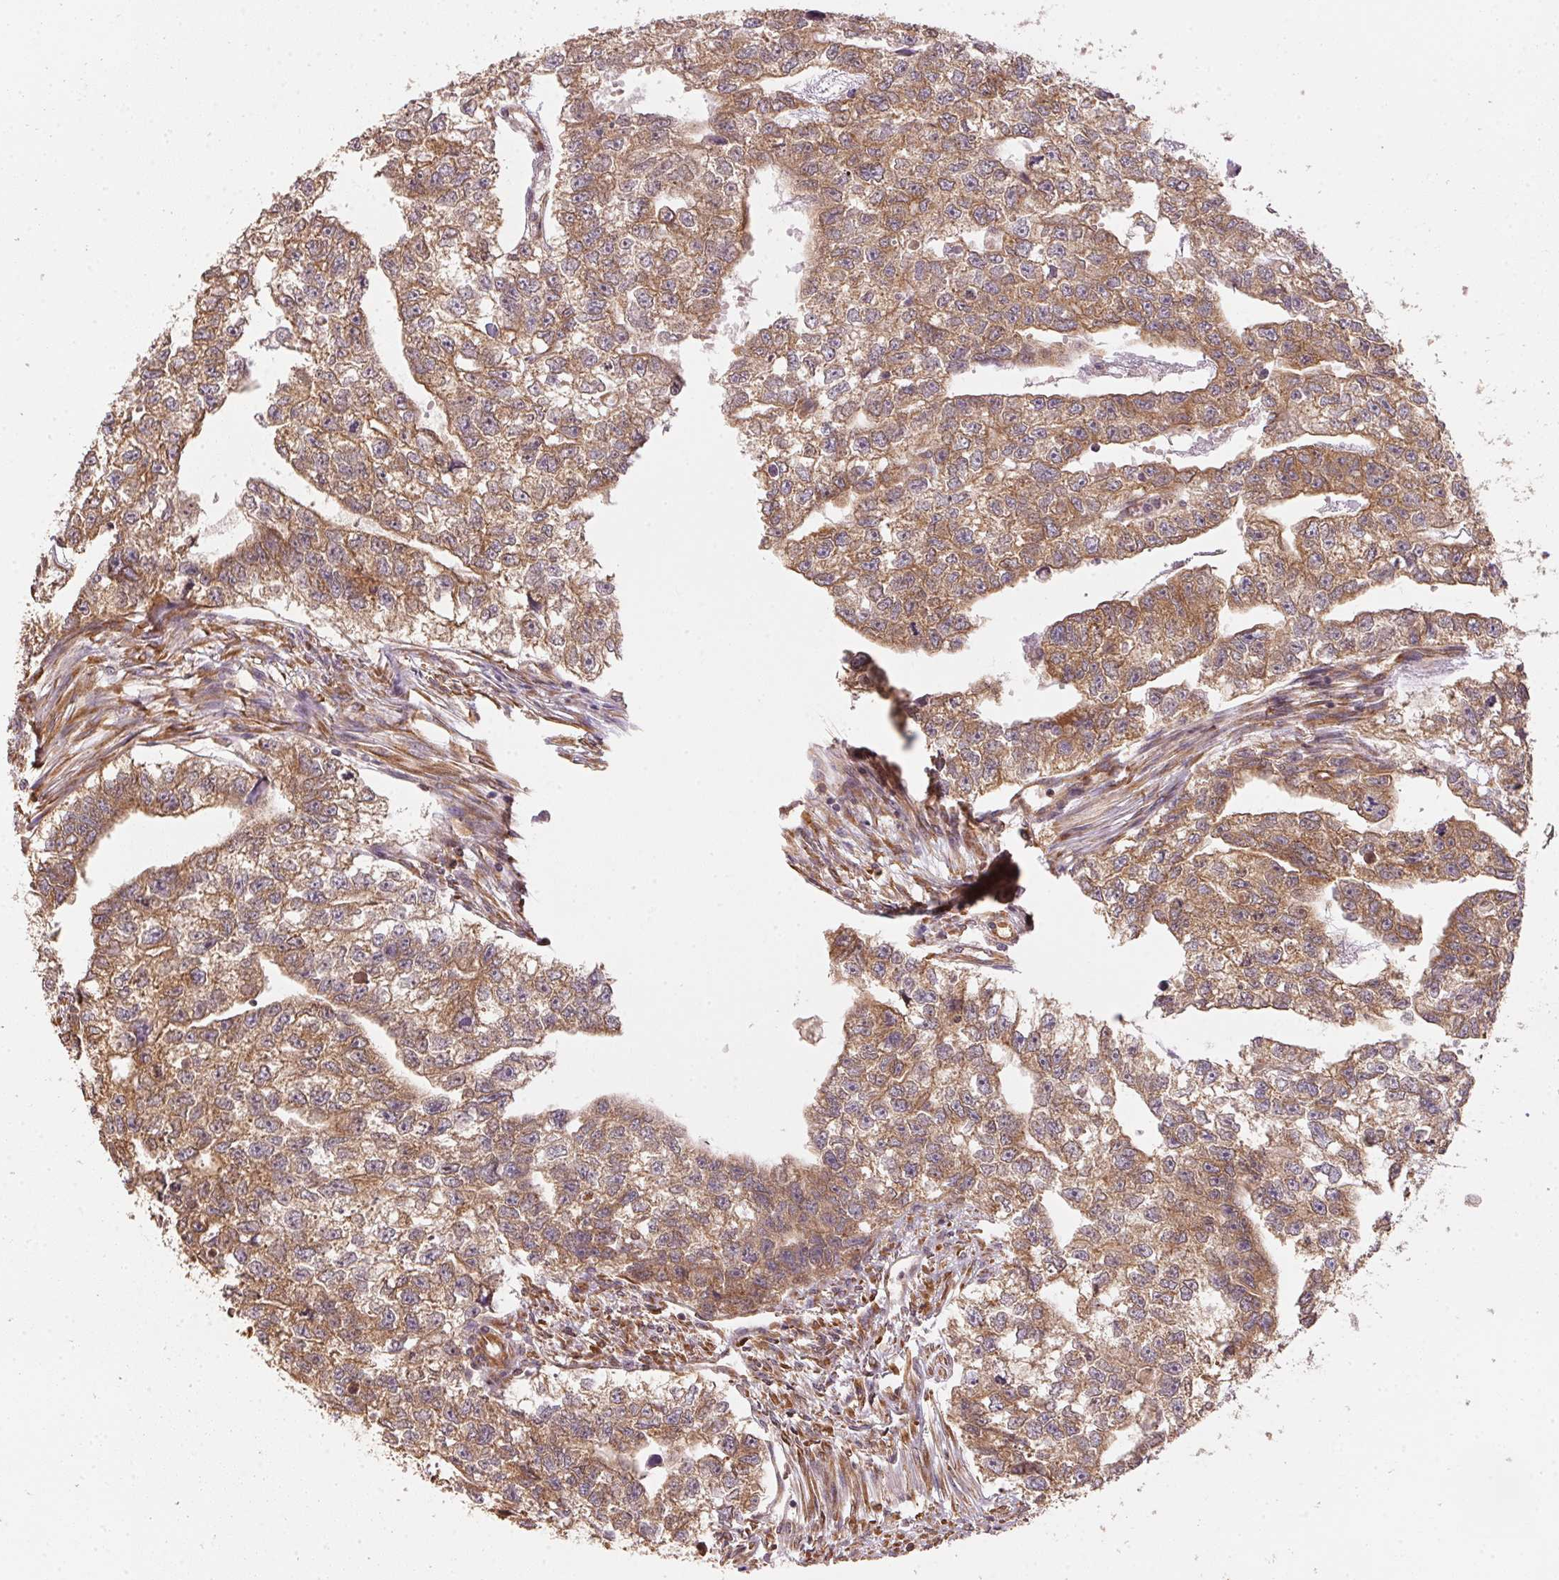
{"staining": {"intensity": "moderate", "quantity": ">75%", "location": "cytoplasmic/membranous"}, "tissue": "testis cancer", "cell_type": "Tumor cells", "image_type": "cancer", "snomed": [{"axis": "morphology", "description": "Carcinoma, Embryonal, NOS"}, {"axis": "morphology", "description": "Teratoma, malignant, NOS"}, {"axis": "topography", "description": "Testis"}], "caption": "Testis cancer tissue reveals moderate cytoplasmic/membranous staining in approximately >75% of tumor cells, visualized by immunohistochemistry.", "gene": "STRN4", "patient": {"sex": "male", "age": 44}}